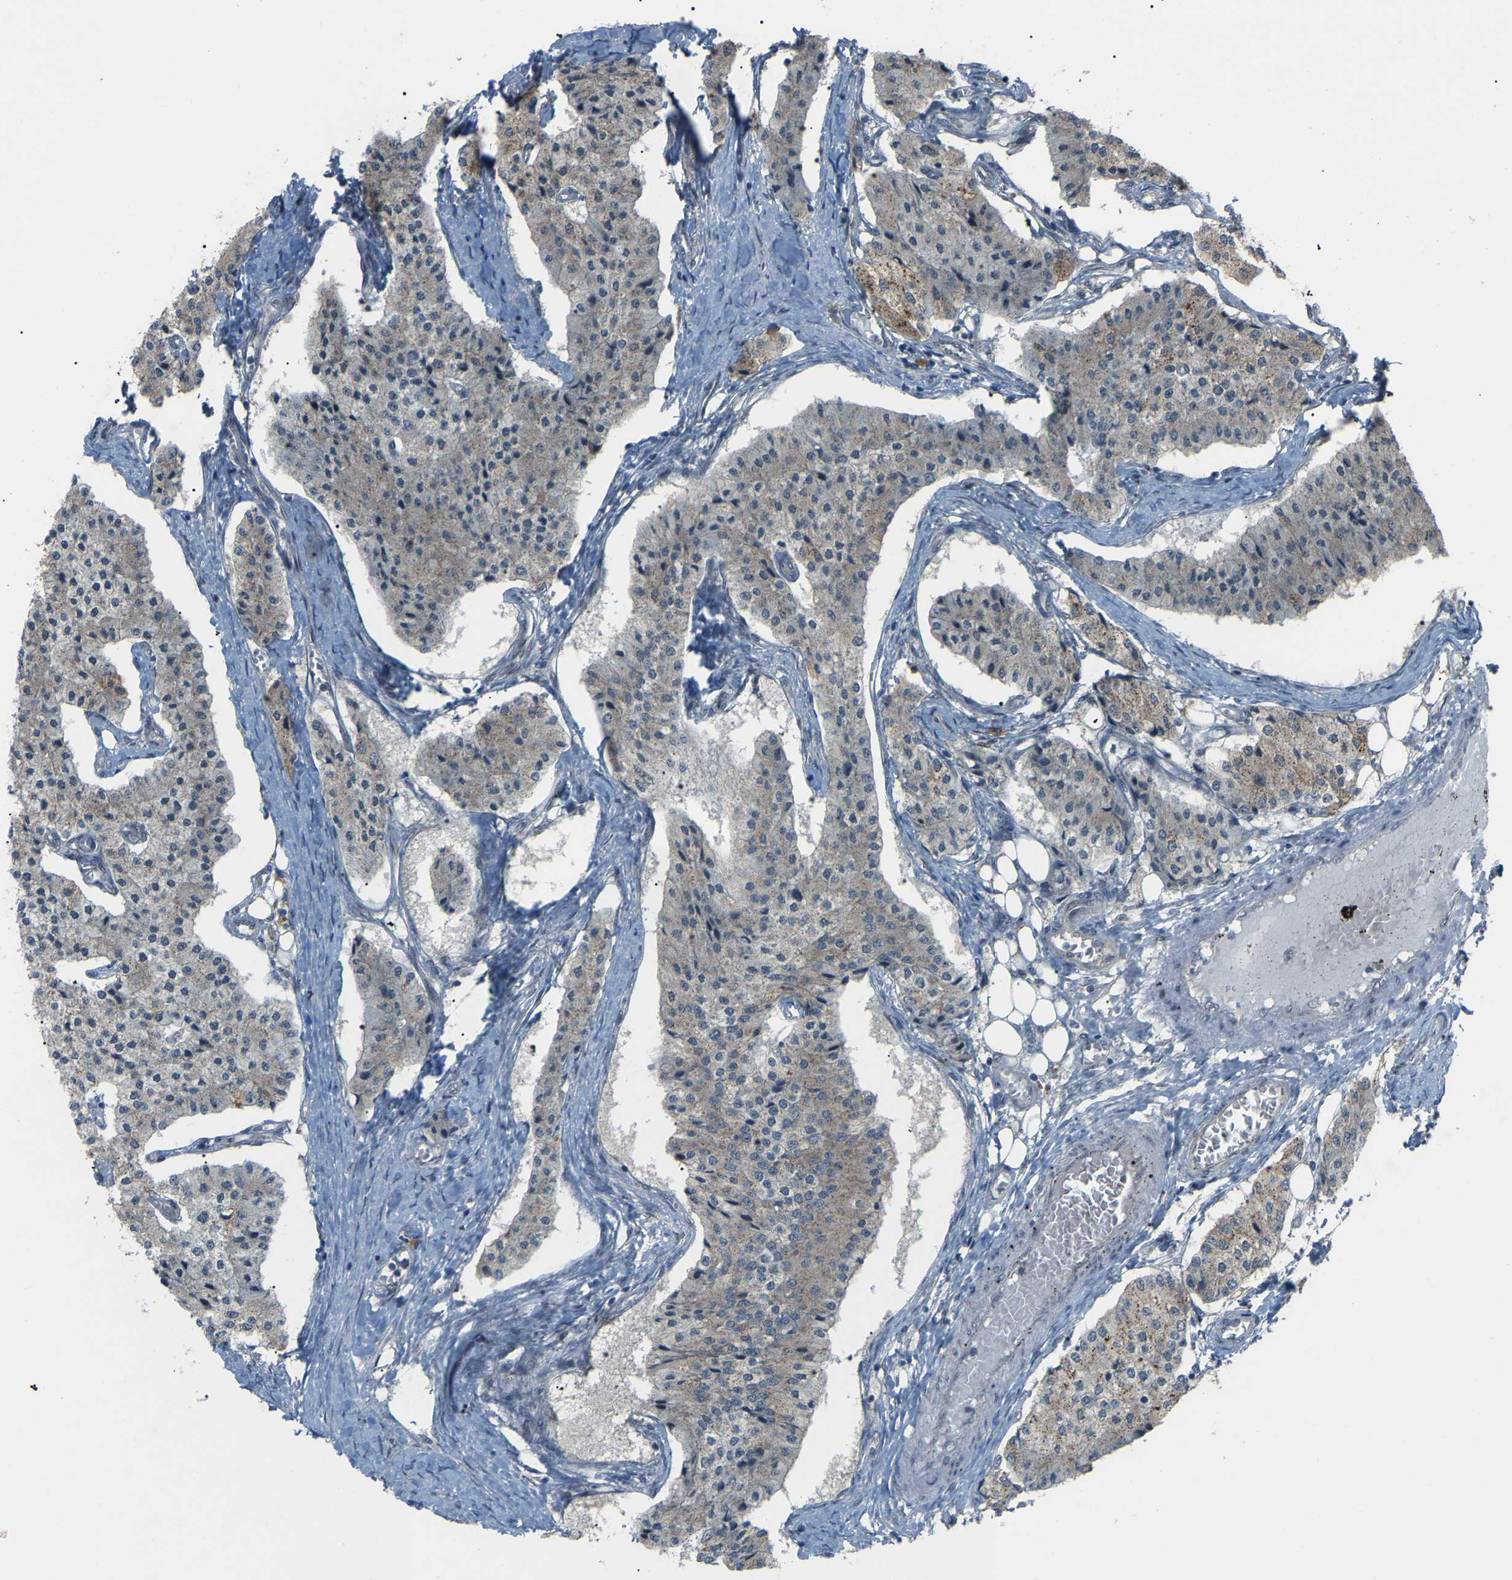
{"staining": {"intensity": "negative", "quantity": "none", "location": "none"}, "tissue": "carcinoid", "cell_type": "Tumor cells", "image_type": "cancer", "snomed": [{"axis": "morphology", "description": "Carcinoid, malignant, NOS"}, {"axis": "topography", "description": "Colon"}], "caption": "An immunohistochemistry (IHC) micrograph of carcinoid is shown. There is no staining in tumor cells of carcinoid. (DAB immunohistochemistry (IHC) visualized using brightfield microscopy, high magnification).", "gene": "CROT", "patient": {"sex": "female", "age": 52}}